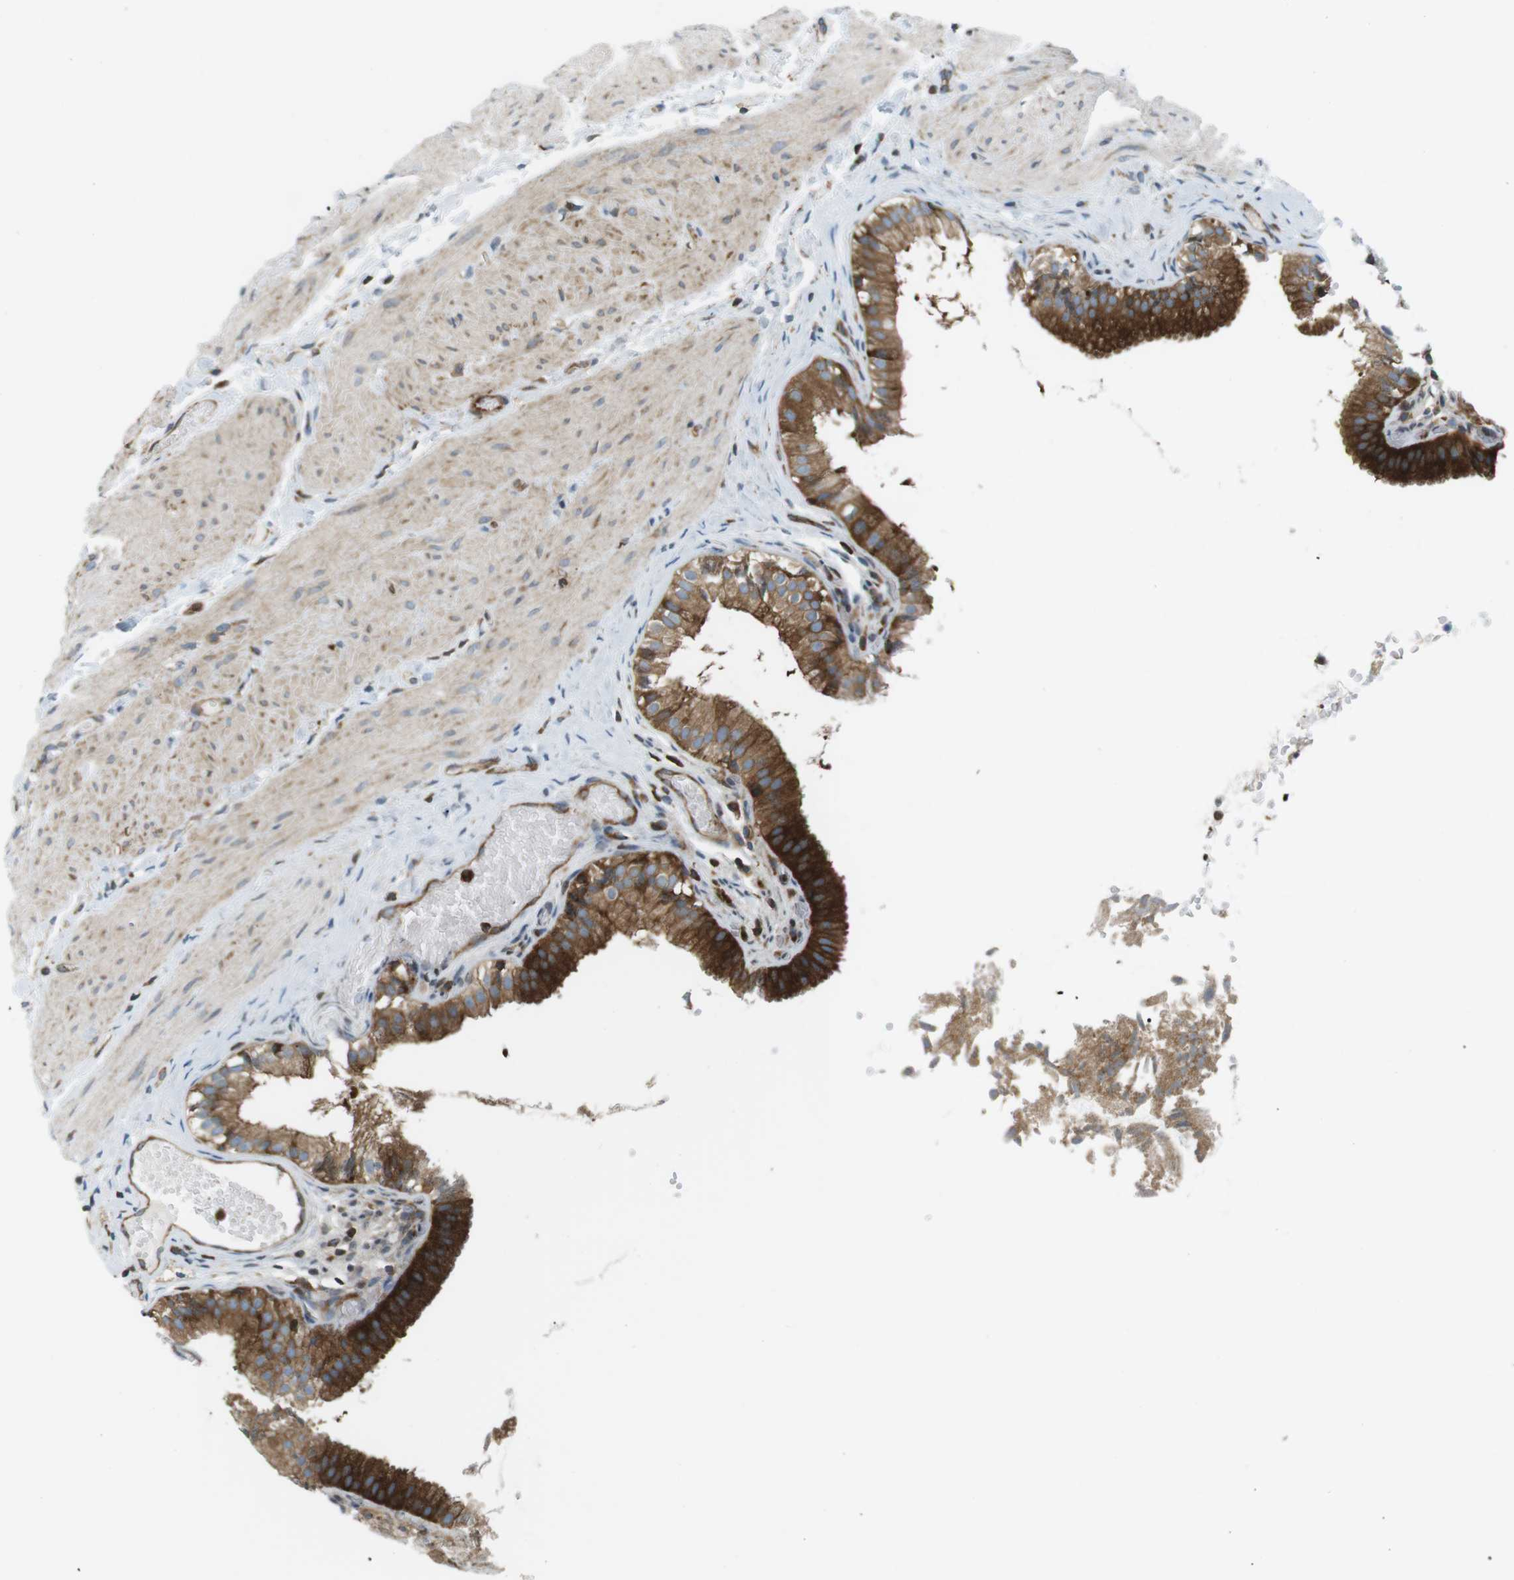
{"staining": {"intensity": "strong", "quantity": ">75%", "location": "cytoplasmic/membranous"}, "tissue": "gallbladder", "cell_type": "Glandular cells", "image_type": "normal", "snomed": [{"axis": "morphology", "description": "Normal tissue, NOS"}, {"axis": "topography", "description": "Gallbladder"}], "caption": "Protein analysis of unremarkable gallbladder exhibits strong cytoplasmic/membranous expression in approximately >75% of glandular cells.", "gene": "FLII", "patient": {"sex": "female", "age": 26}}